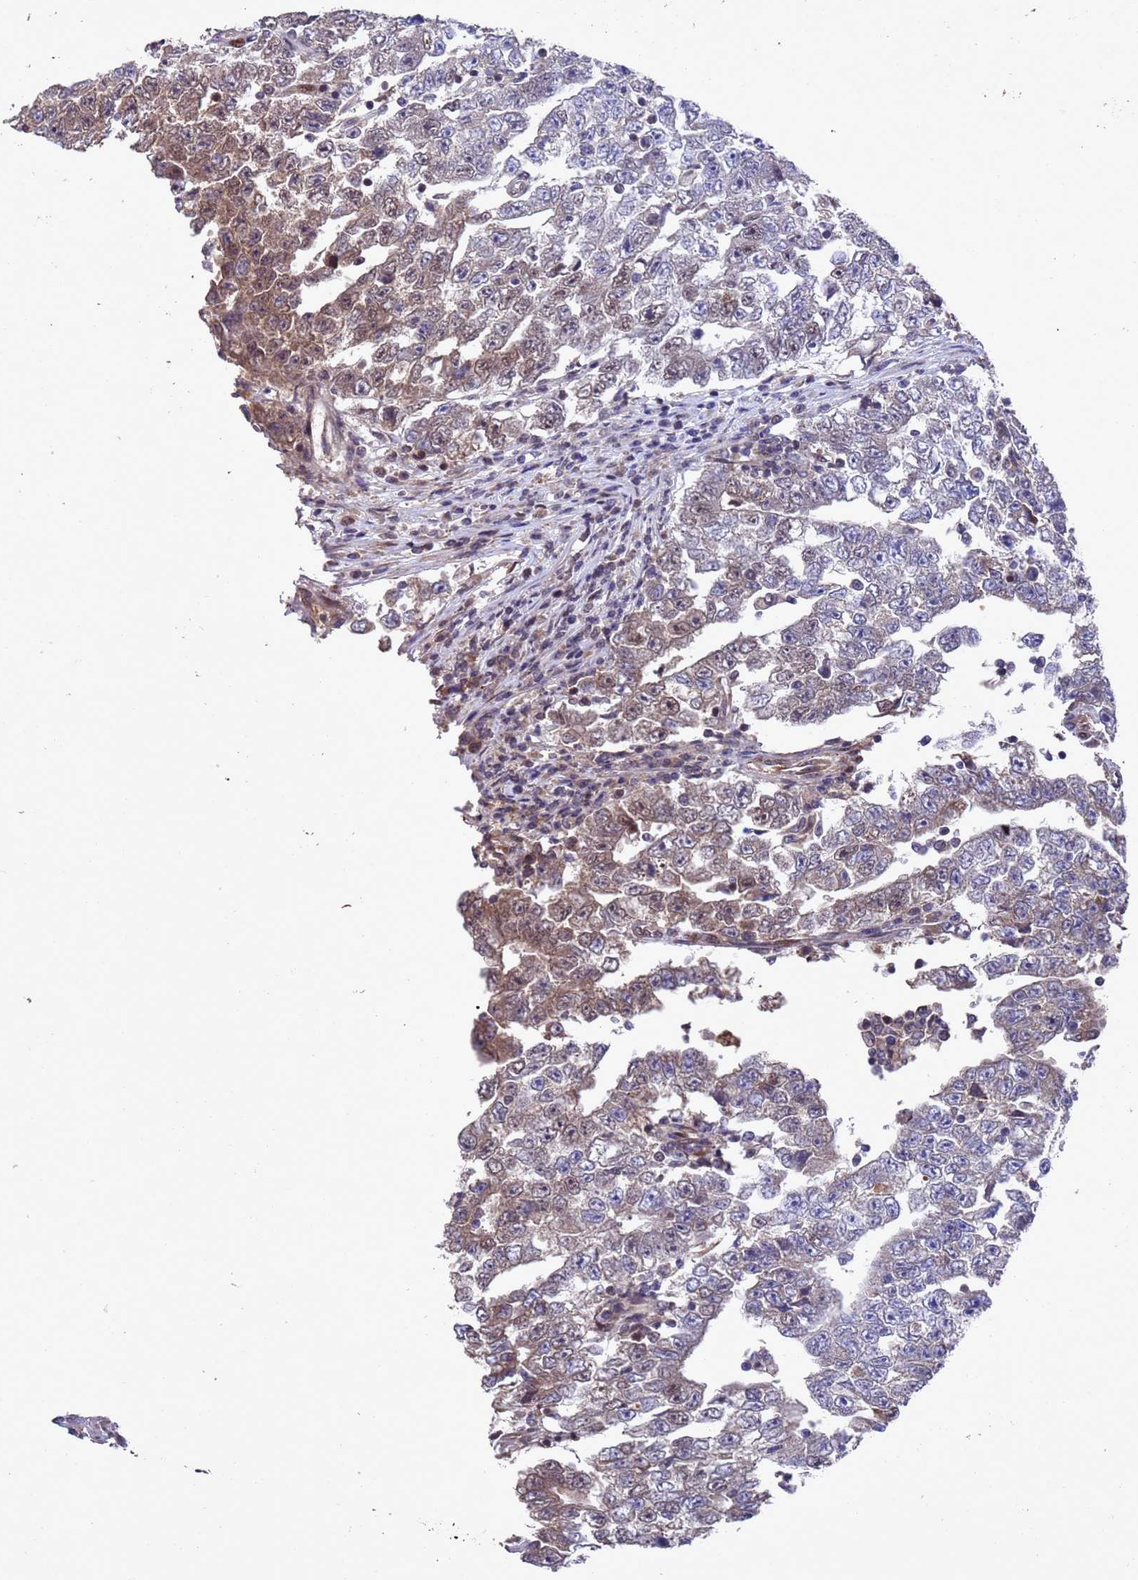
{"staining": {"intensity": "moderate", "quantity": "<25%", "location": "cytoplasmic/membranous,nuclear"}, "tissue": "testis cancer", "cell_type": "Tumor cells", "image_type": "cancer", "snomed": [{"axis": "morphology", "description": "Carcinoma, Embryonal, NOS"}, {"axis": "topography", "description": "Testis"}], "caption": "This histopathology image reveals IHC staining of embryonal carcinoma (testis), with low moderate cytoplasmic/membranous and nuclear staining in approximately <25% of tumor cells.", "gene": "TBK1", "patient": {"sex": "male", "age": 25}}